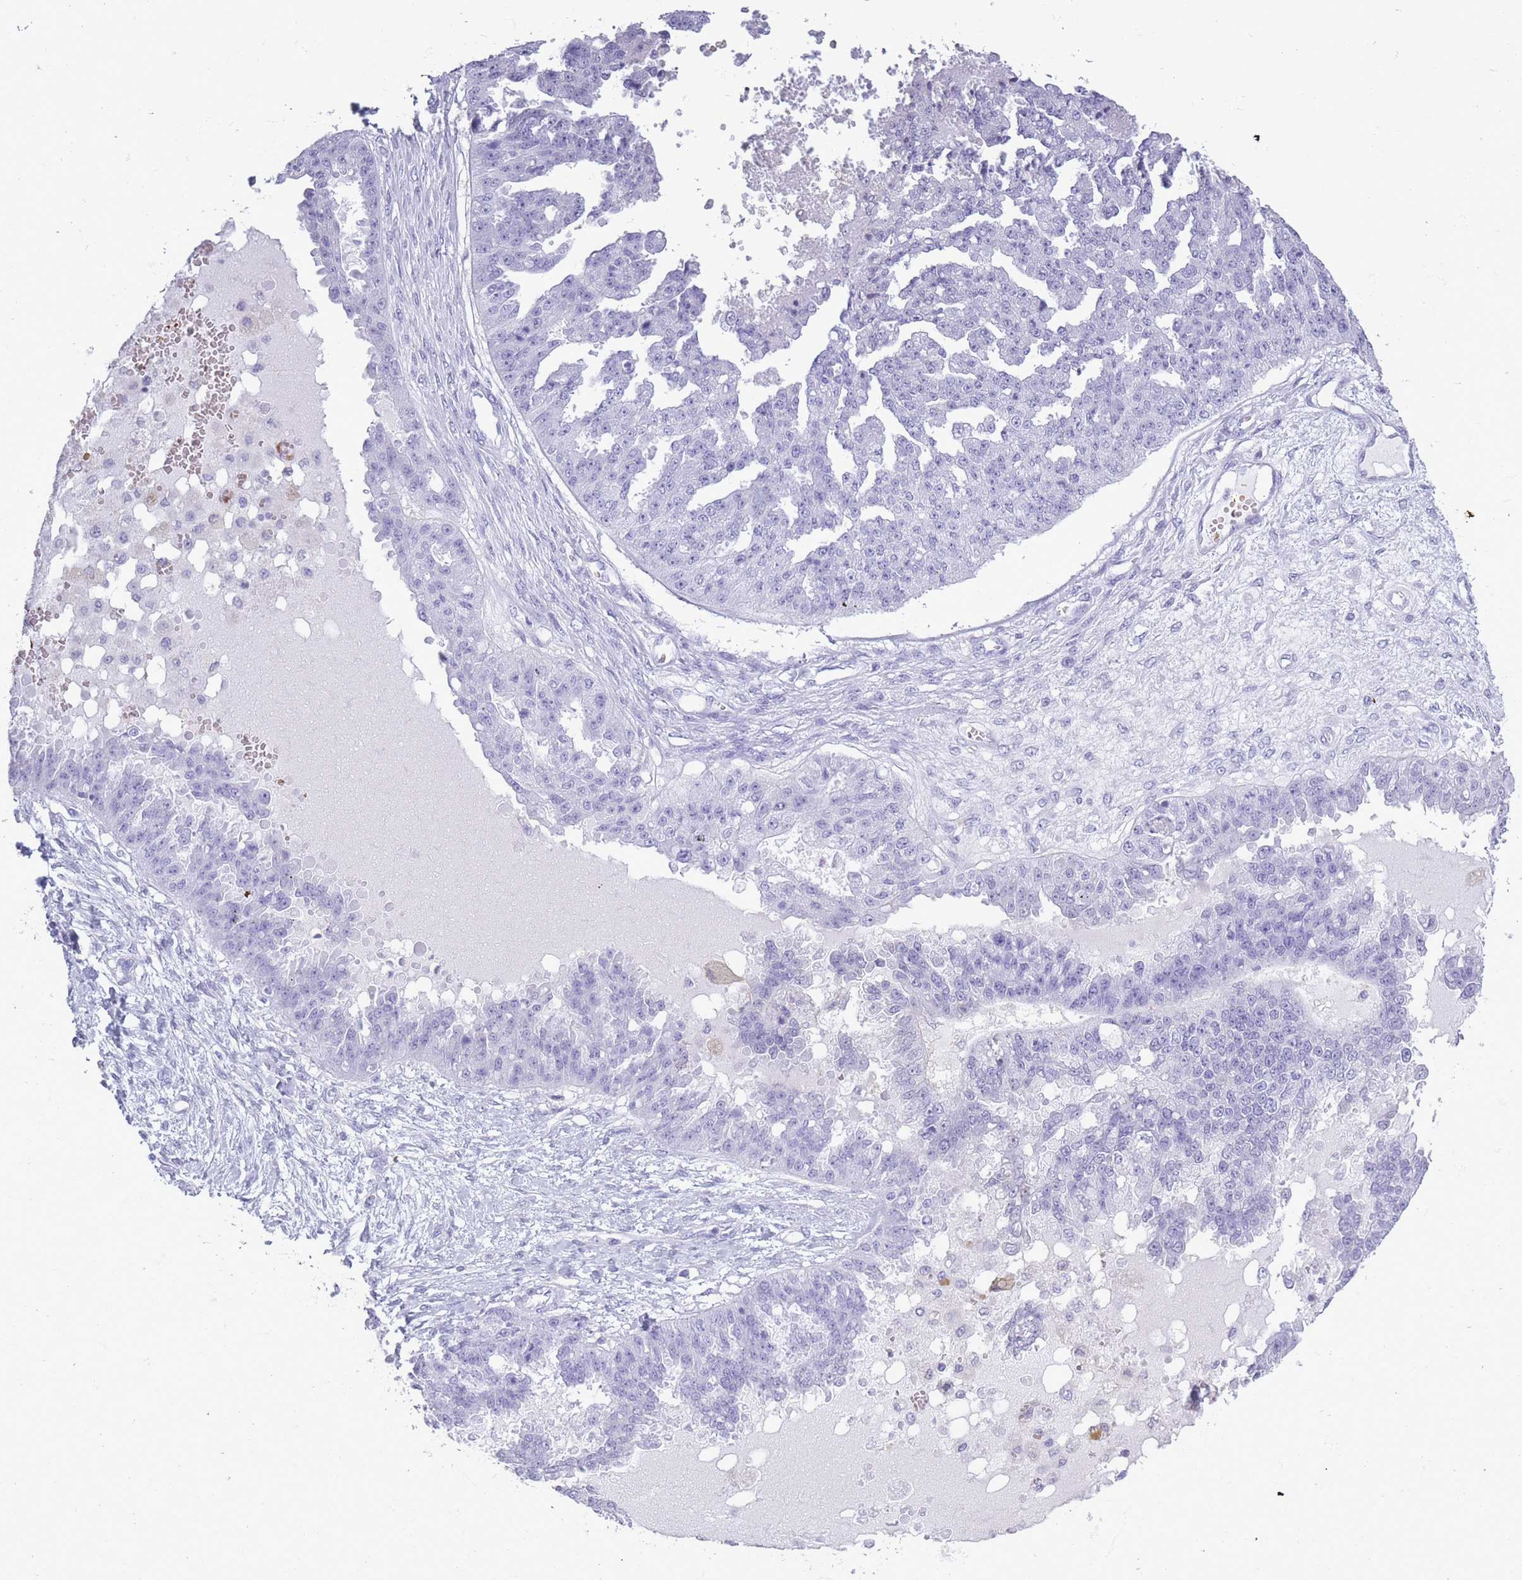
{"staining": {"intensity": "negative", "quantity": "none", "location": "none"}, "tissue": "ovarian cancer", "cell_type": "Tumor cells", "image_type": "cancer", "snomed": [{"axis": "morphology", "description": "Cystadenocarcinoma, serous, NOS"}, {"axis": "topography", "description": "Ovary"}], "caption": "Immunohistochemistry (IHC) of human ovarian cancer reveals no expression in tumor cells. The staining was performed using DAB to visualize the protein expression in brown, while the nuclei were stained in blue with hematoxylin (Magnification: 20x).", "gene": "OR7C1", "patient": {"sex": "female", "age": 58}}